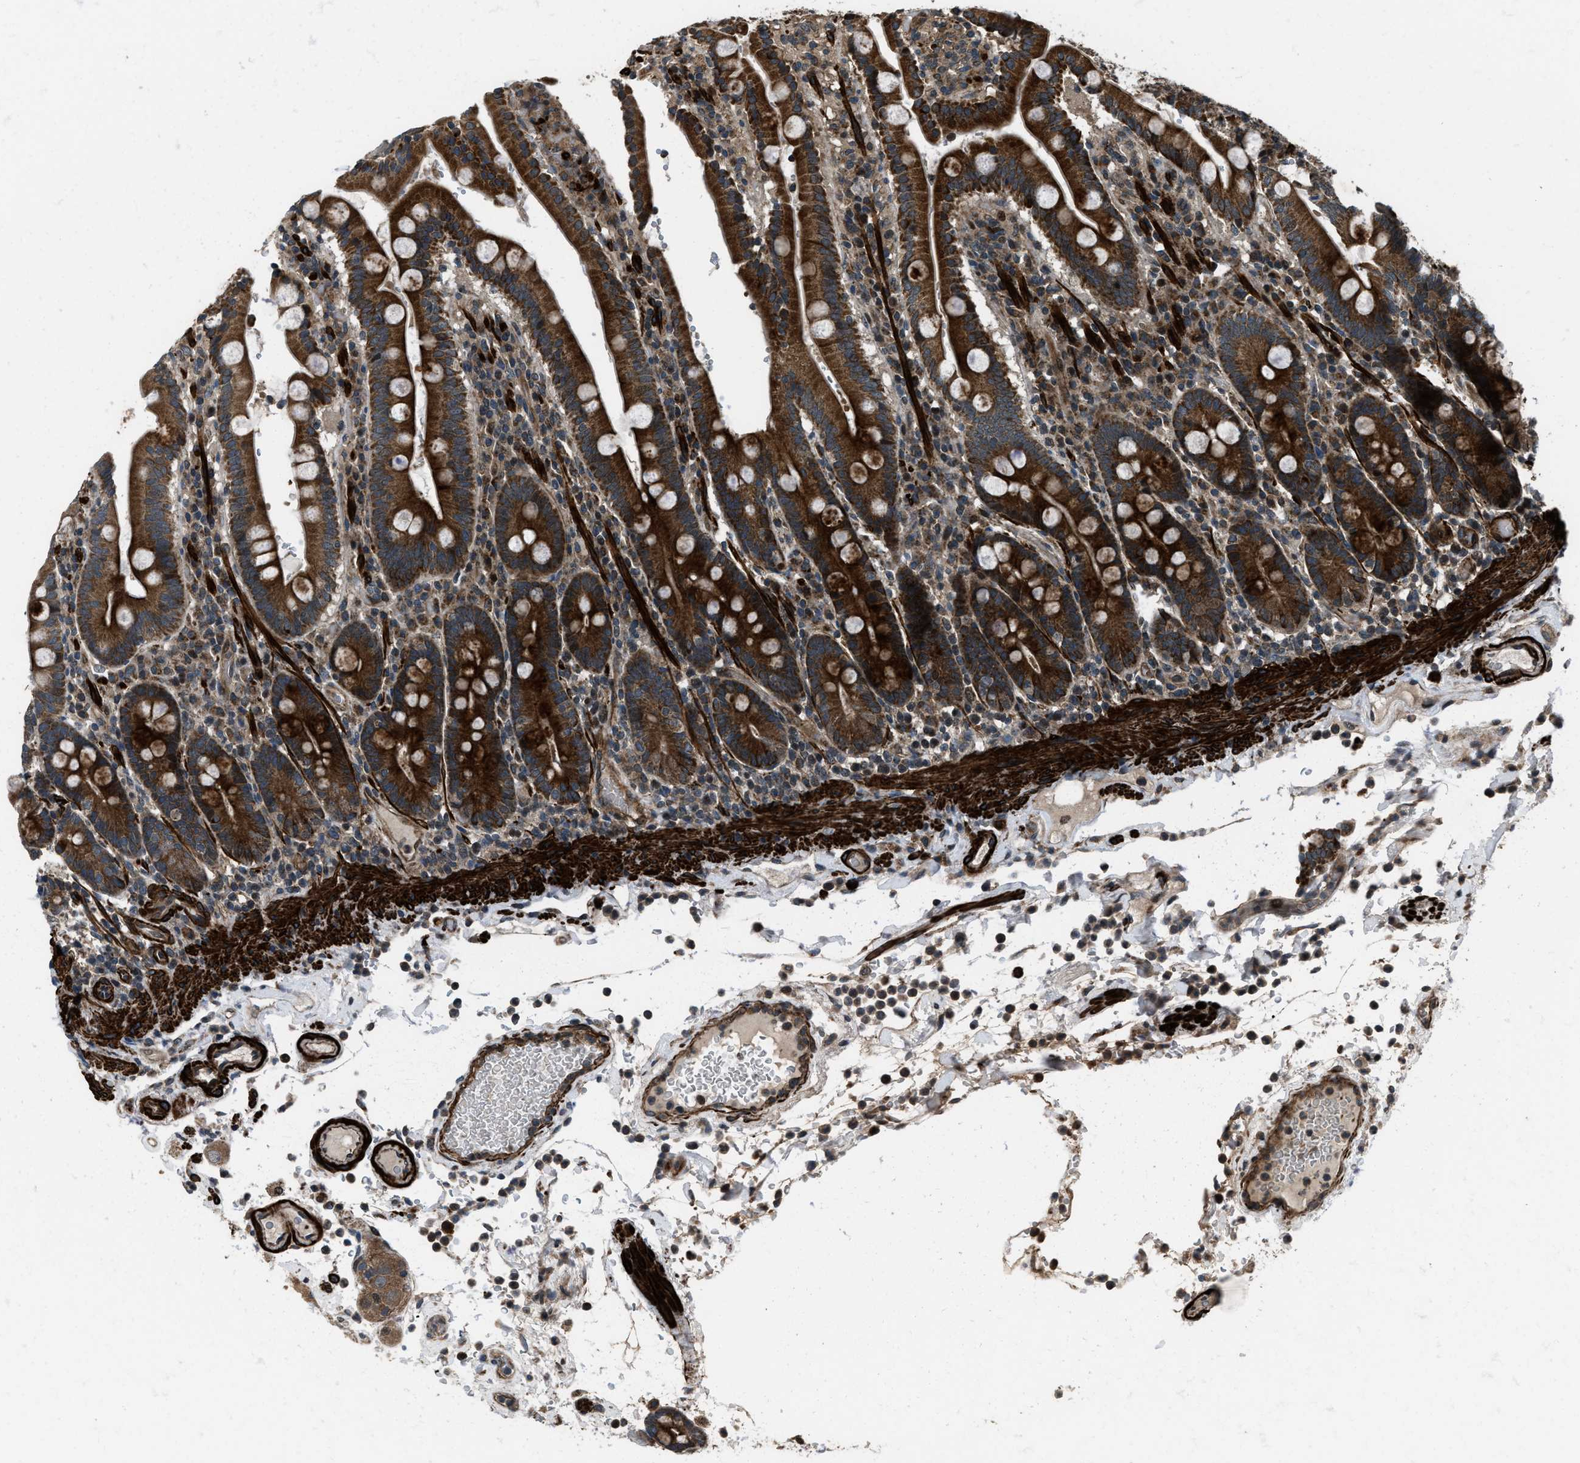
{"staining": {"intensity": "strong", "quantity": ">75%", "location": "cytoplasmic/membranous"}, "tissue": "duodenum", "cell_type": "Glandular cells", "image_type": "normal", "snomed": [{"axis": "morphology", "description": "Normal tissue, NOS"}, {"axis": "topography", "description": "Small intestine, NOS"}], "caption": "A photomicrograph of duodenum stained for a protein exhibits strong cytoplasmic/membranous brown staining in glandular cells. (DAB = brown stain, brightfield microscopy at high magnification).", "gene": "IRAK4", "patient": {"sex": "female", "age": 71}}